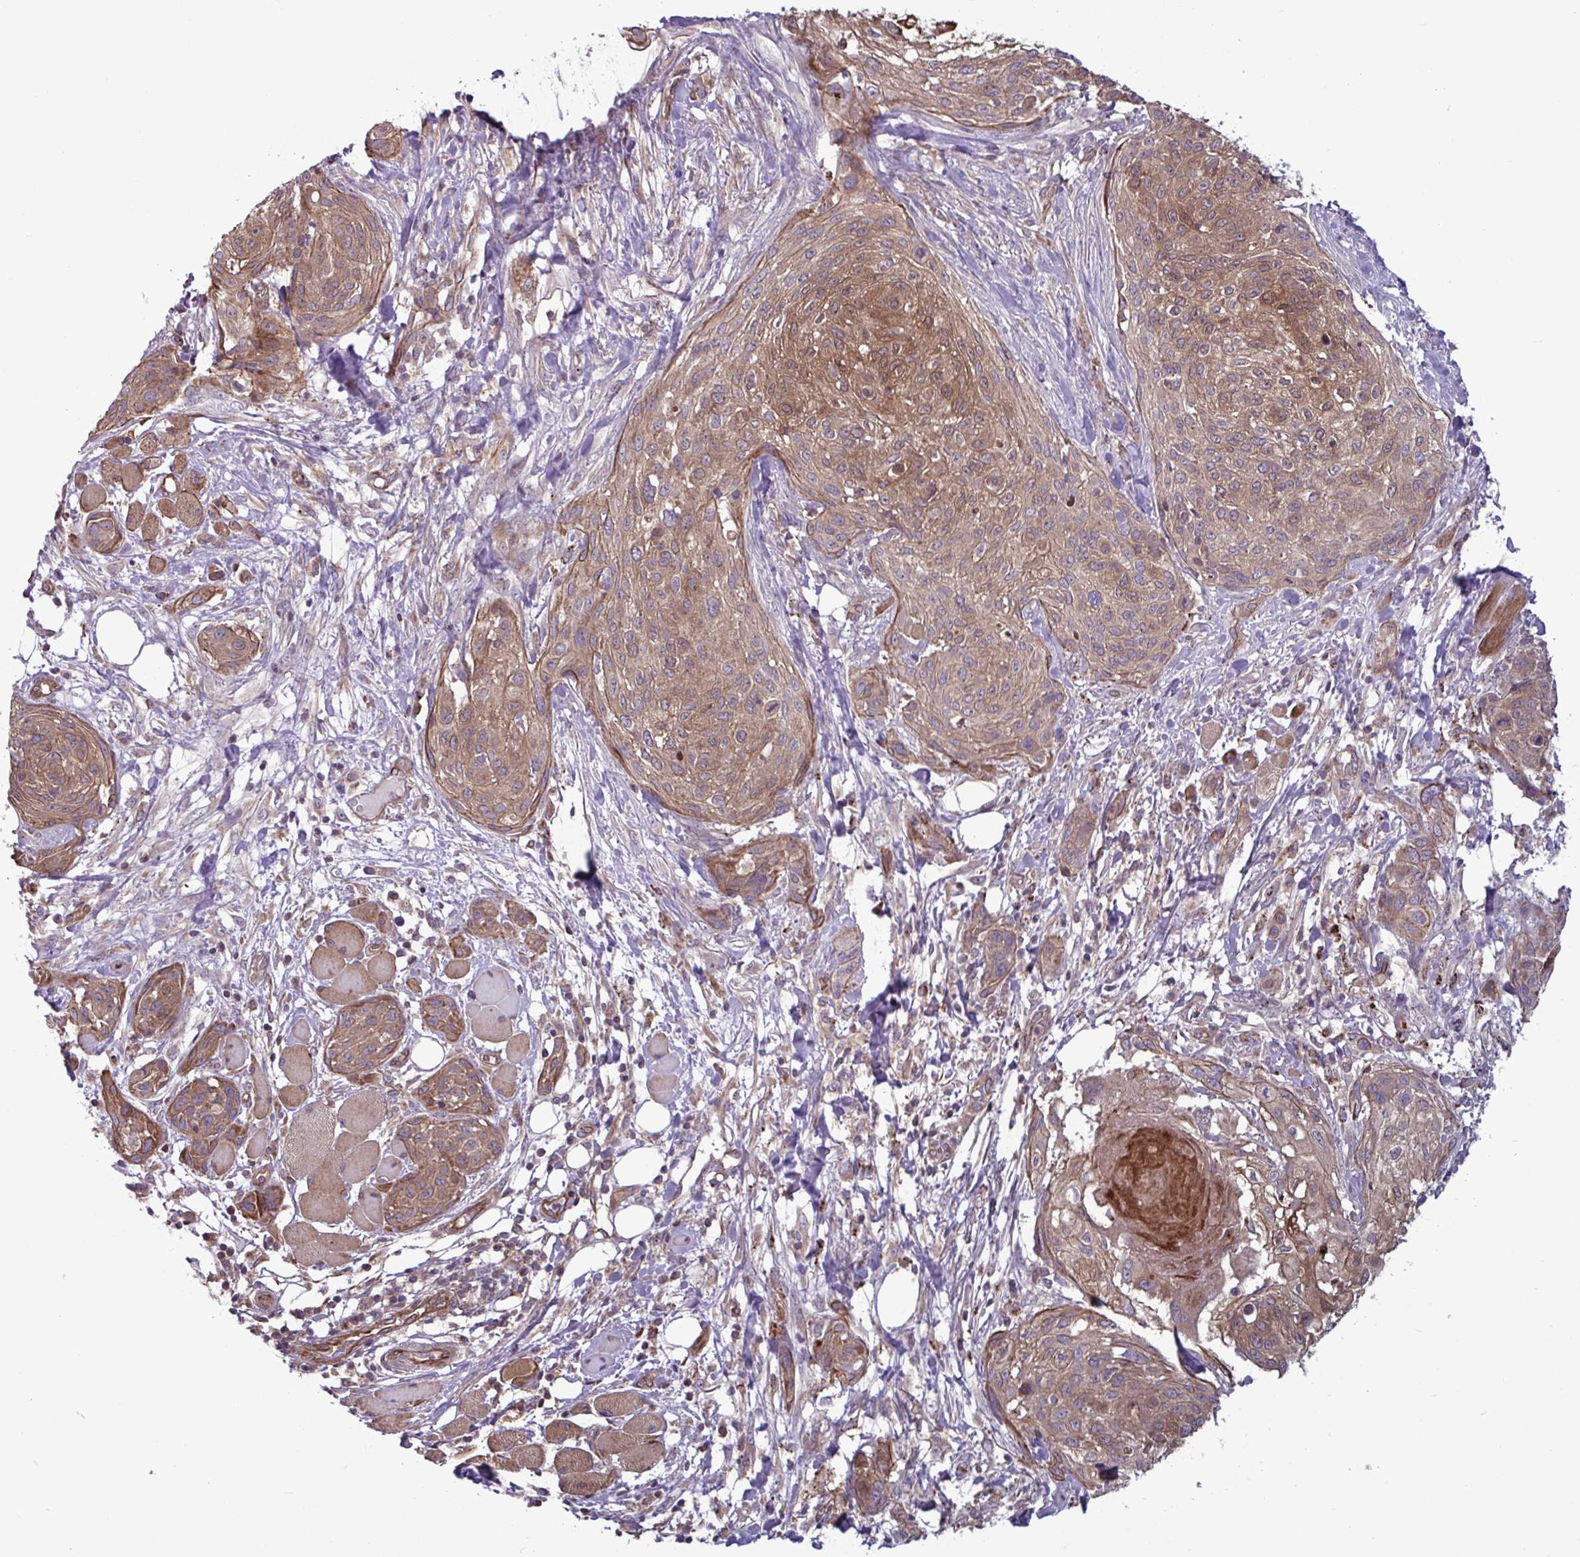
{"staining": {"intensity": "moderate", "quantity": ">75%", "location": "cytoplasmic/membranous,nuclear"}, "tissue": "skin cancer", "cell_type": "Tumor cells", "image_type": "cancer", "snomed": [{"axis": "morphology", "description": "Squamous cell carcinoma, NOS"}, {"axis": "topography", "description": "Skin"}], "caption": "This is an image of immunohistochemistry staining of squamous cell carcinoma (skin), which shows moderate expression in the cytoplasmic/membranous and nuclear of tumor cells.", "gene": "GLTP", "patient": {"sex": "female", "age": 87}}